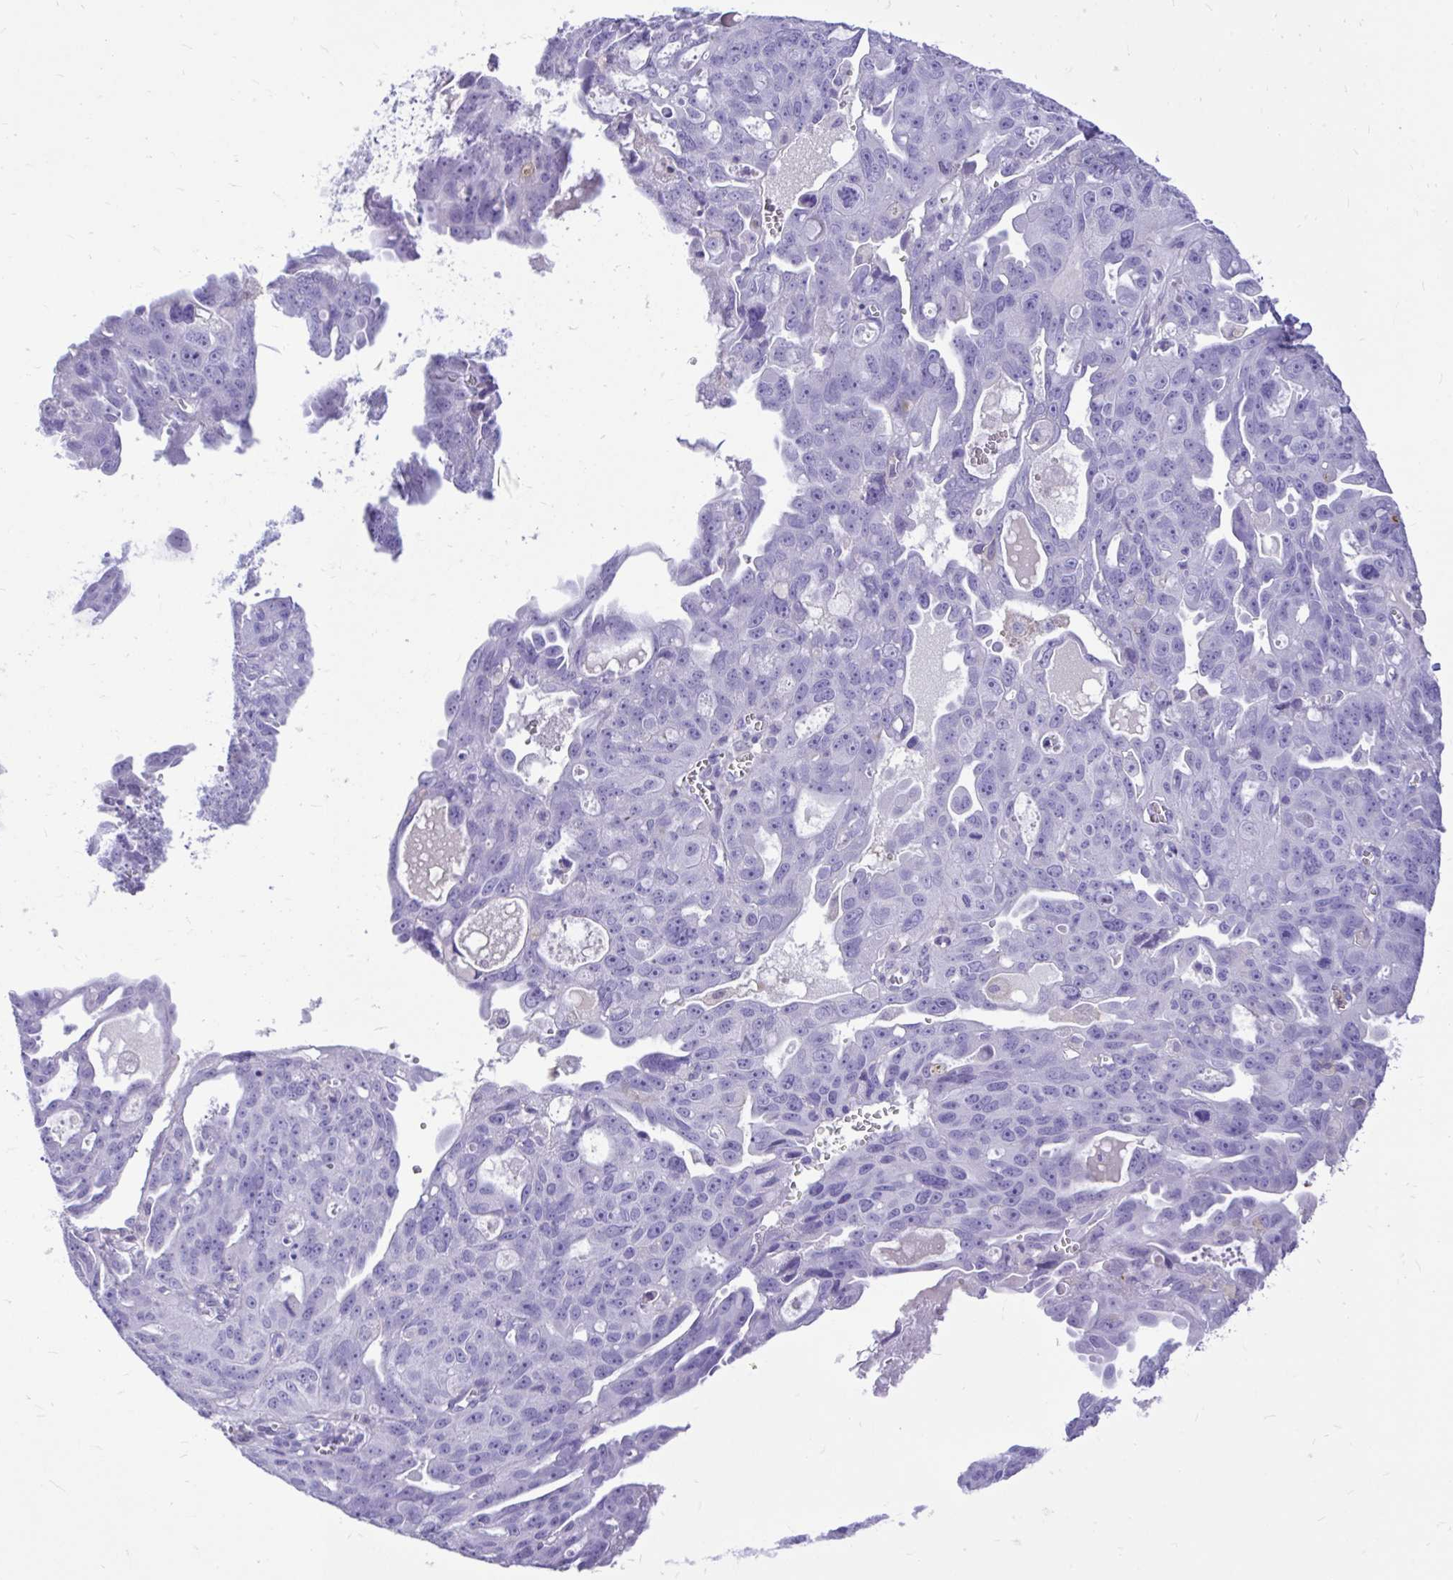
{"staining": {"intensity": "negative", "quantity": "none", "location": "none"}, "tissue": "ovarian cancer", "cell_type": "Tumor cells", "image_type": "cancer", "snomed": [{"axis": "morphology", "description": "Carcinoma, endometroid"}, {"axis": "topography", "description": "Ovary"}], "caption": "Immunohistochemistry (IHC) of human ovarian cancer (endometroid carcinoma) reveals no positivity in tumor cells.", "gene": "TLR7", "patient": {"sex": "female", "age": 70}}